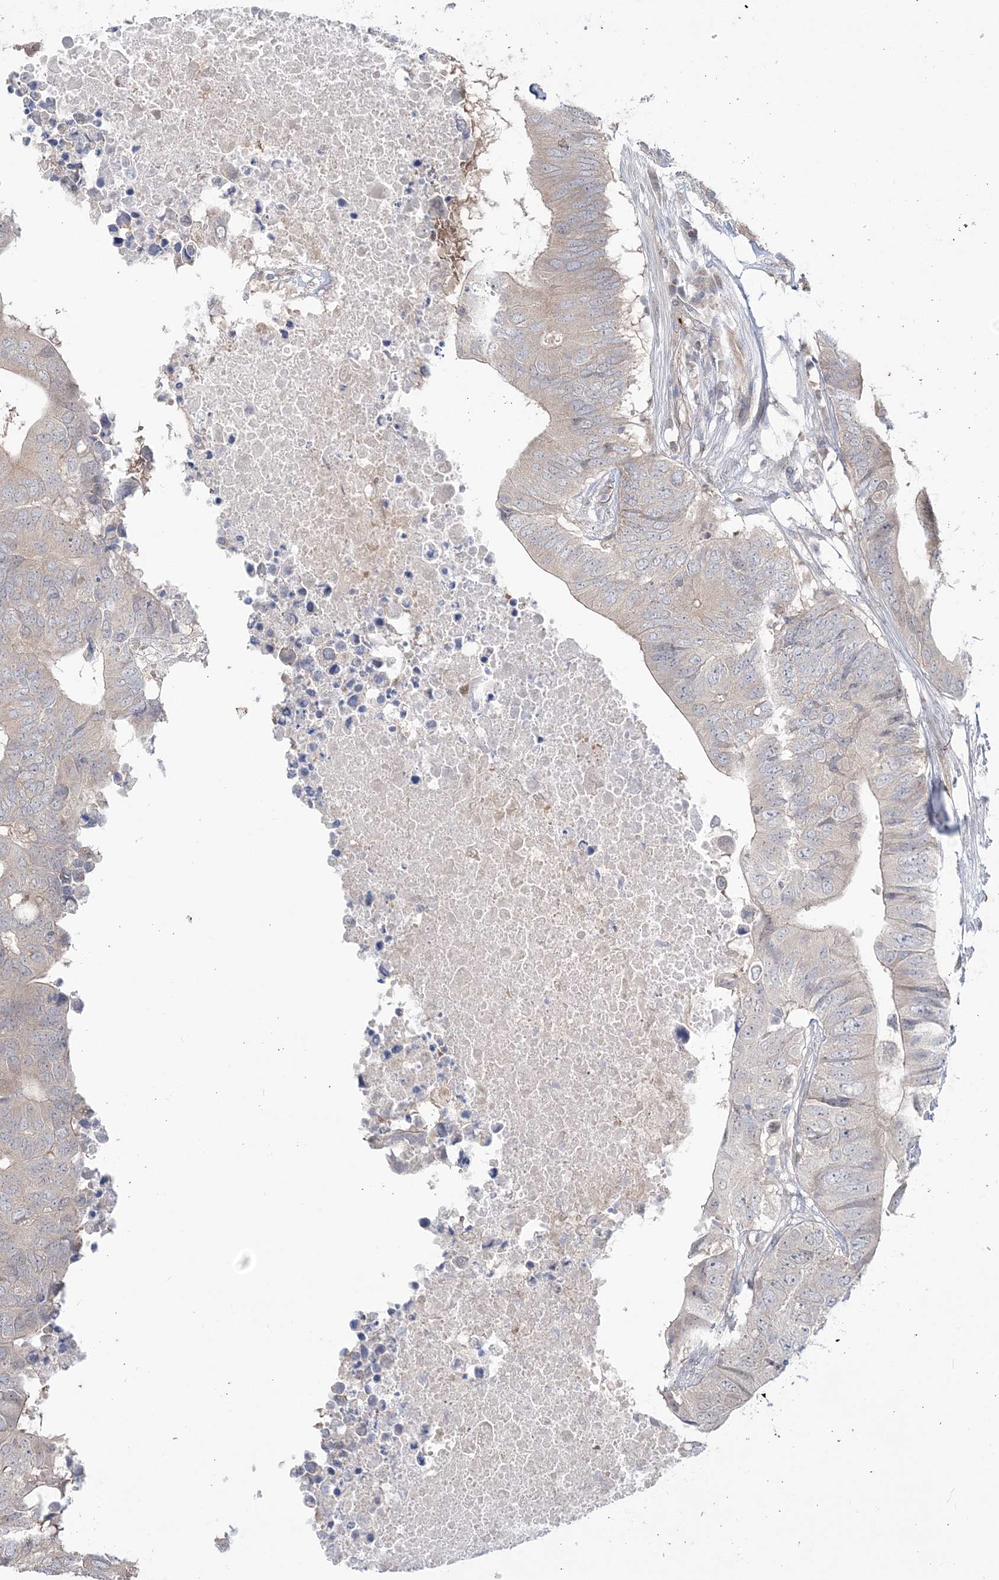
{"staining": {"intensity": "negative", "quantity": "none", "location": "none"}, "tissue": "colorectal cancer", "cell_type": "Tumor cells", "image_type": "cancer", "snomed": [{"axis": "morphology", "description": "Adenocarcinoma, NOS"}, {"axis": "topography", "description": "Colon"}], "caption": "Immunohistochemical staining of colorectal cancer (adenocarcinoma) demonstrates no significant staining in tumor cells.", "gene": "DHX57", "patient": {"sex": "male", "age": 71}}